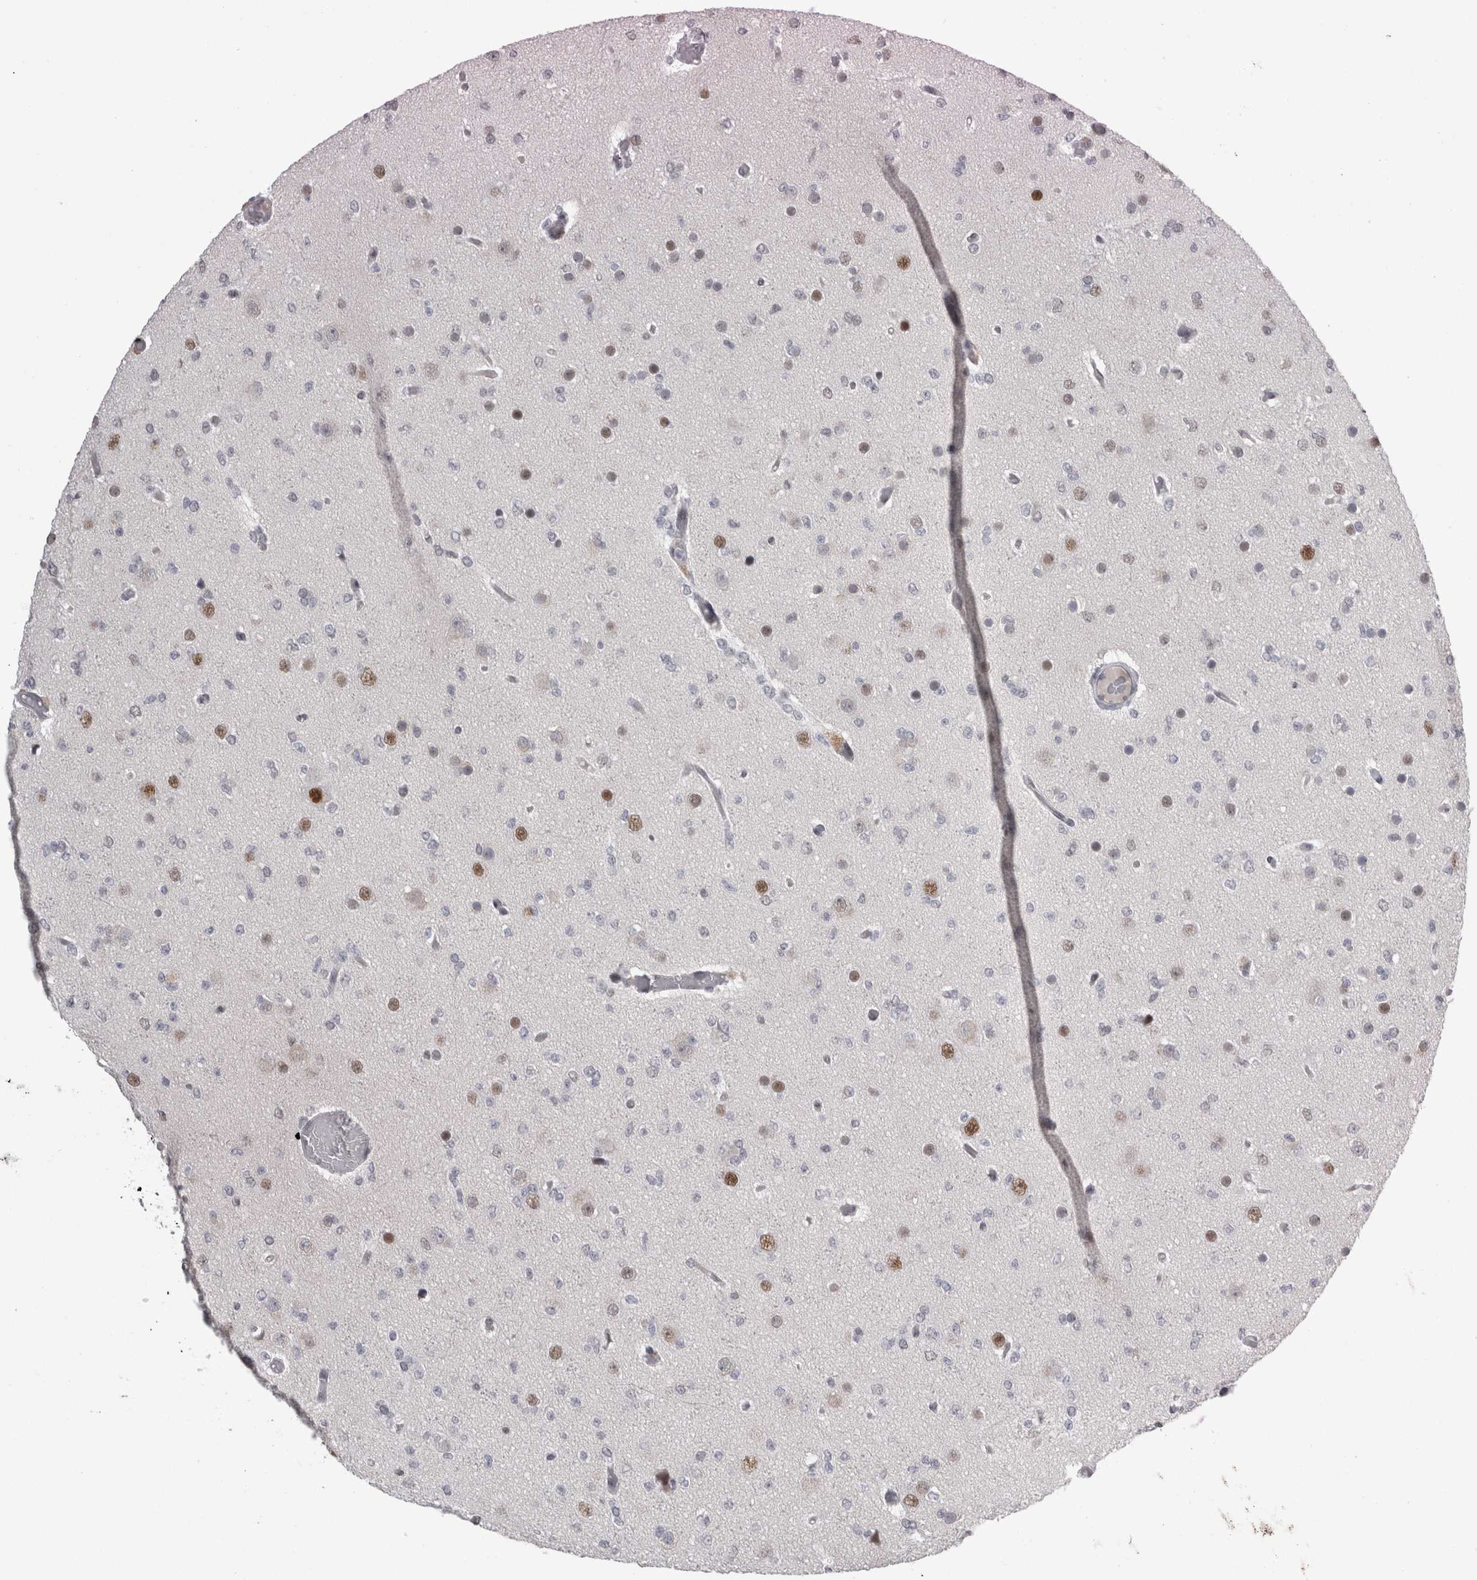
{"staining": {"intensity": "negative", "quantity": "none", "location": "none"}, "tissue": "glioma", "cell_type": "Tumor cells", "image_type": "cancer", "snomed": [{"axis": "morphology", "description": "Glioma, malignant, Low grade"}, {"axis": "topography", "description": "Brain"}], "caption": "Immunohistochemistry (IHC) of glioma exhibits no expression in tumor cells.", "gene": "C1orf54", "patient": {"sex": "female", "age": 22}}